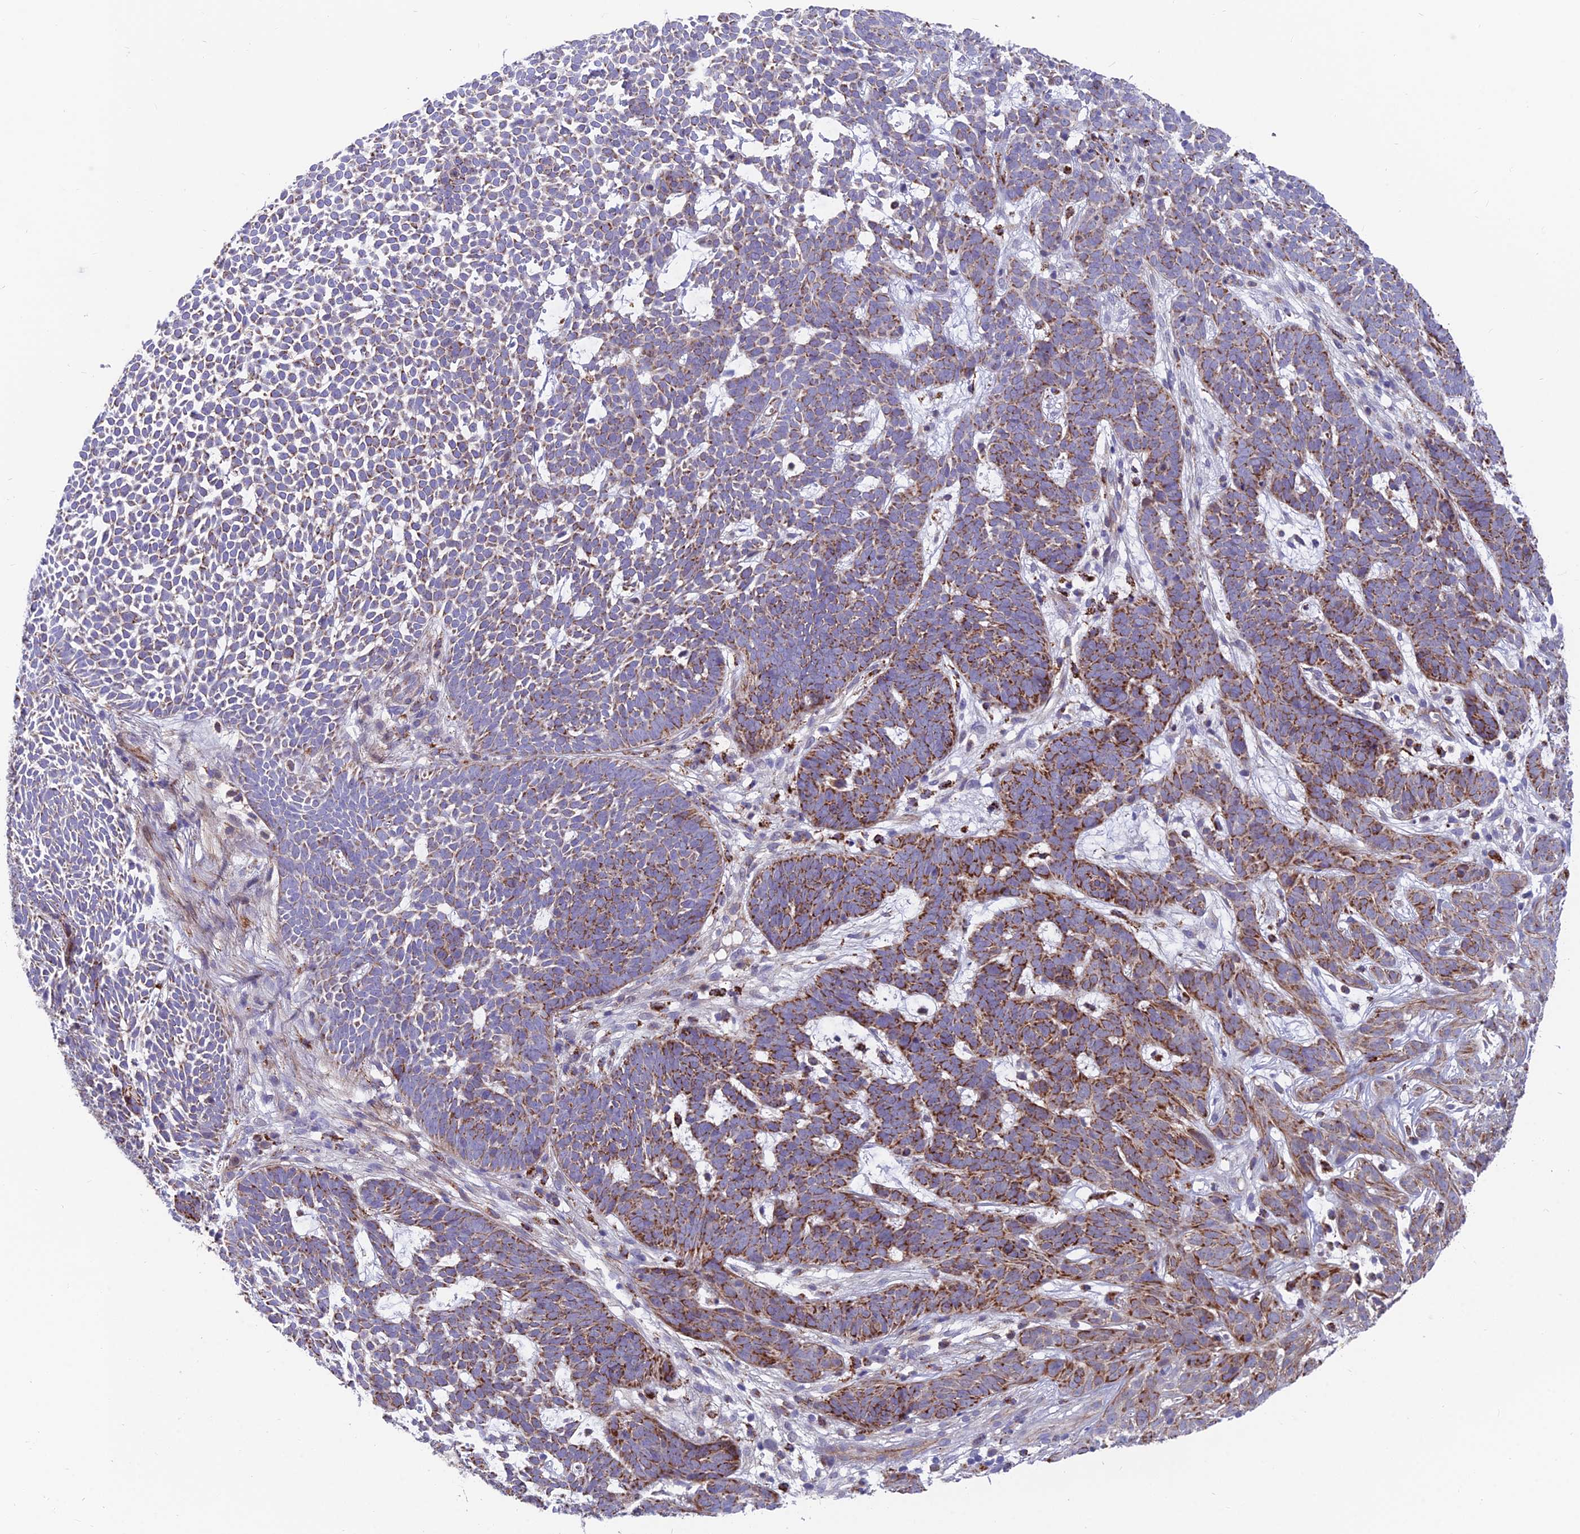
{"staining": {"intensity": "strong", "quantity": "25%-75%", "location": "cytoplasmic/membranous"}, "tissue": "skin cancer", "cell_type": "Tumor cells", "image_type": "cancer", "snomed": [{"axis": "morphology", "description": "Basal cell carcinoma"}, {"axis": "topography", "description": "Skin"}], "caption": "Tumor cells show high levels of strong cytoplasmic/membranous staining in about 25%-75% of cells in human skin cancer (basal cell carcinoma).", "gene": "TIGD6", "patient": {"sex": "female", "age": 78}}